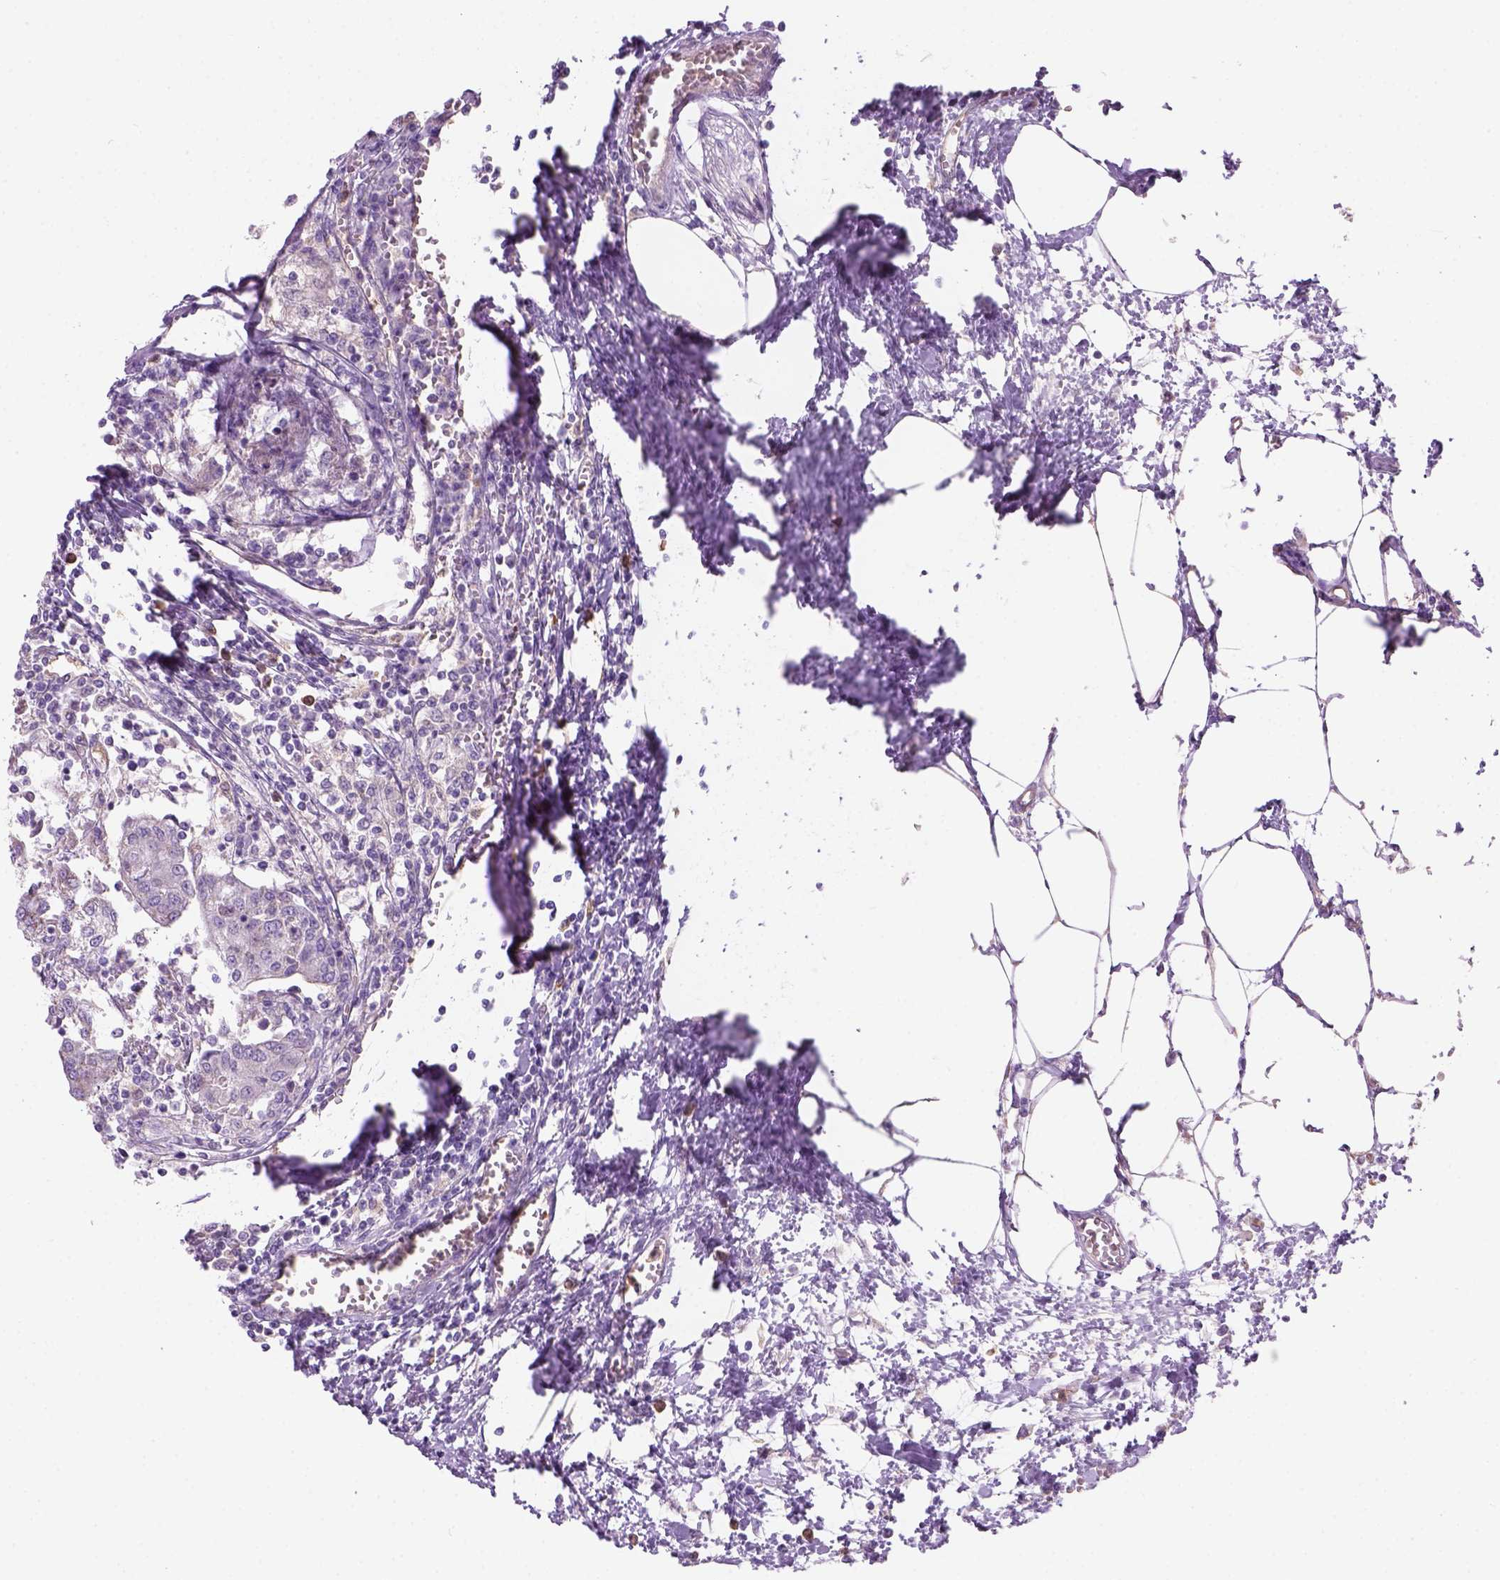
{"staining": {"intensity": "negative", "quantity": "none", "location": "none"}, "tissue": "urothelial cancer", "cell_type": "Tumor cells", "image_type": "cancer", "snomed": [{"axis": "morphology", "description": "Urothelial carcinoma, High grade"}, {"axis": "topography", "description": "Urinary bladder"}], "caption": "Tumor cells show no significant expression in high-grade urothelial carcinoma.", "gene": "CD84", "patient": {"sex": "female", "age": 85}}